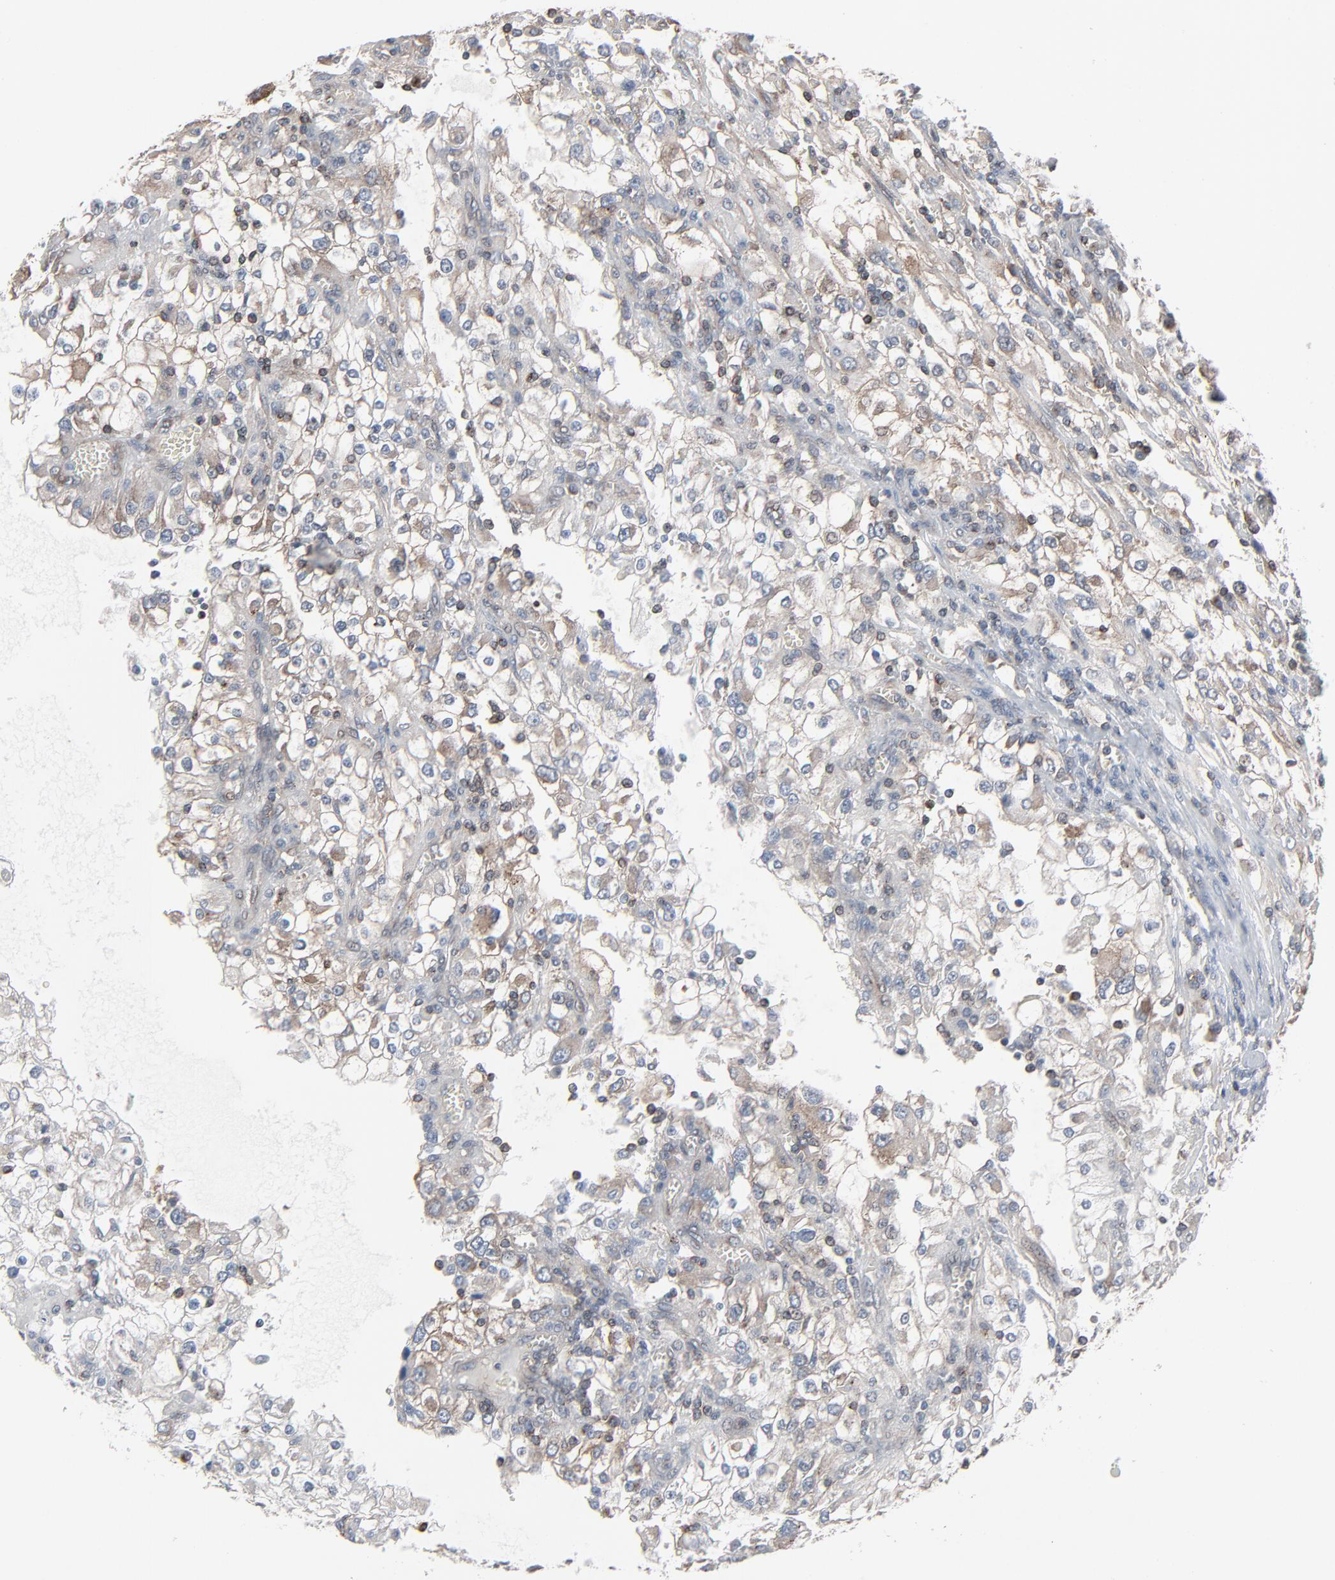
{"staining": {"intensity": "negative", "quantity": "none", "location": "none"}, "tissue": "renal cancer", "cell_type": "Tumor cells", "image_type": "cancer", "snomed": [{"axis": "morphology", "description": "Adenocarcinoma, NOS"}, {"axis": "topography", "description": "Kidney"}], "caption": "Immunohistochemical staining of renal adenocarcinoma demonstrates no significant staining in tumor cells.", "gene": "OPTN", "patient": {"sex": "female", "age": 52}}